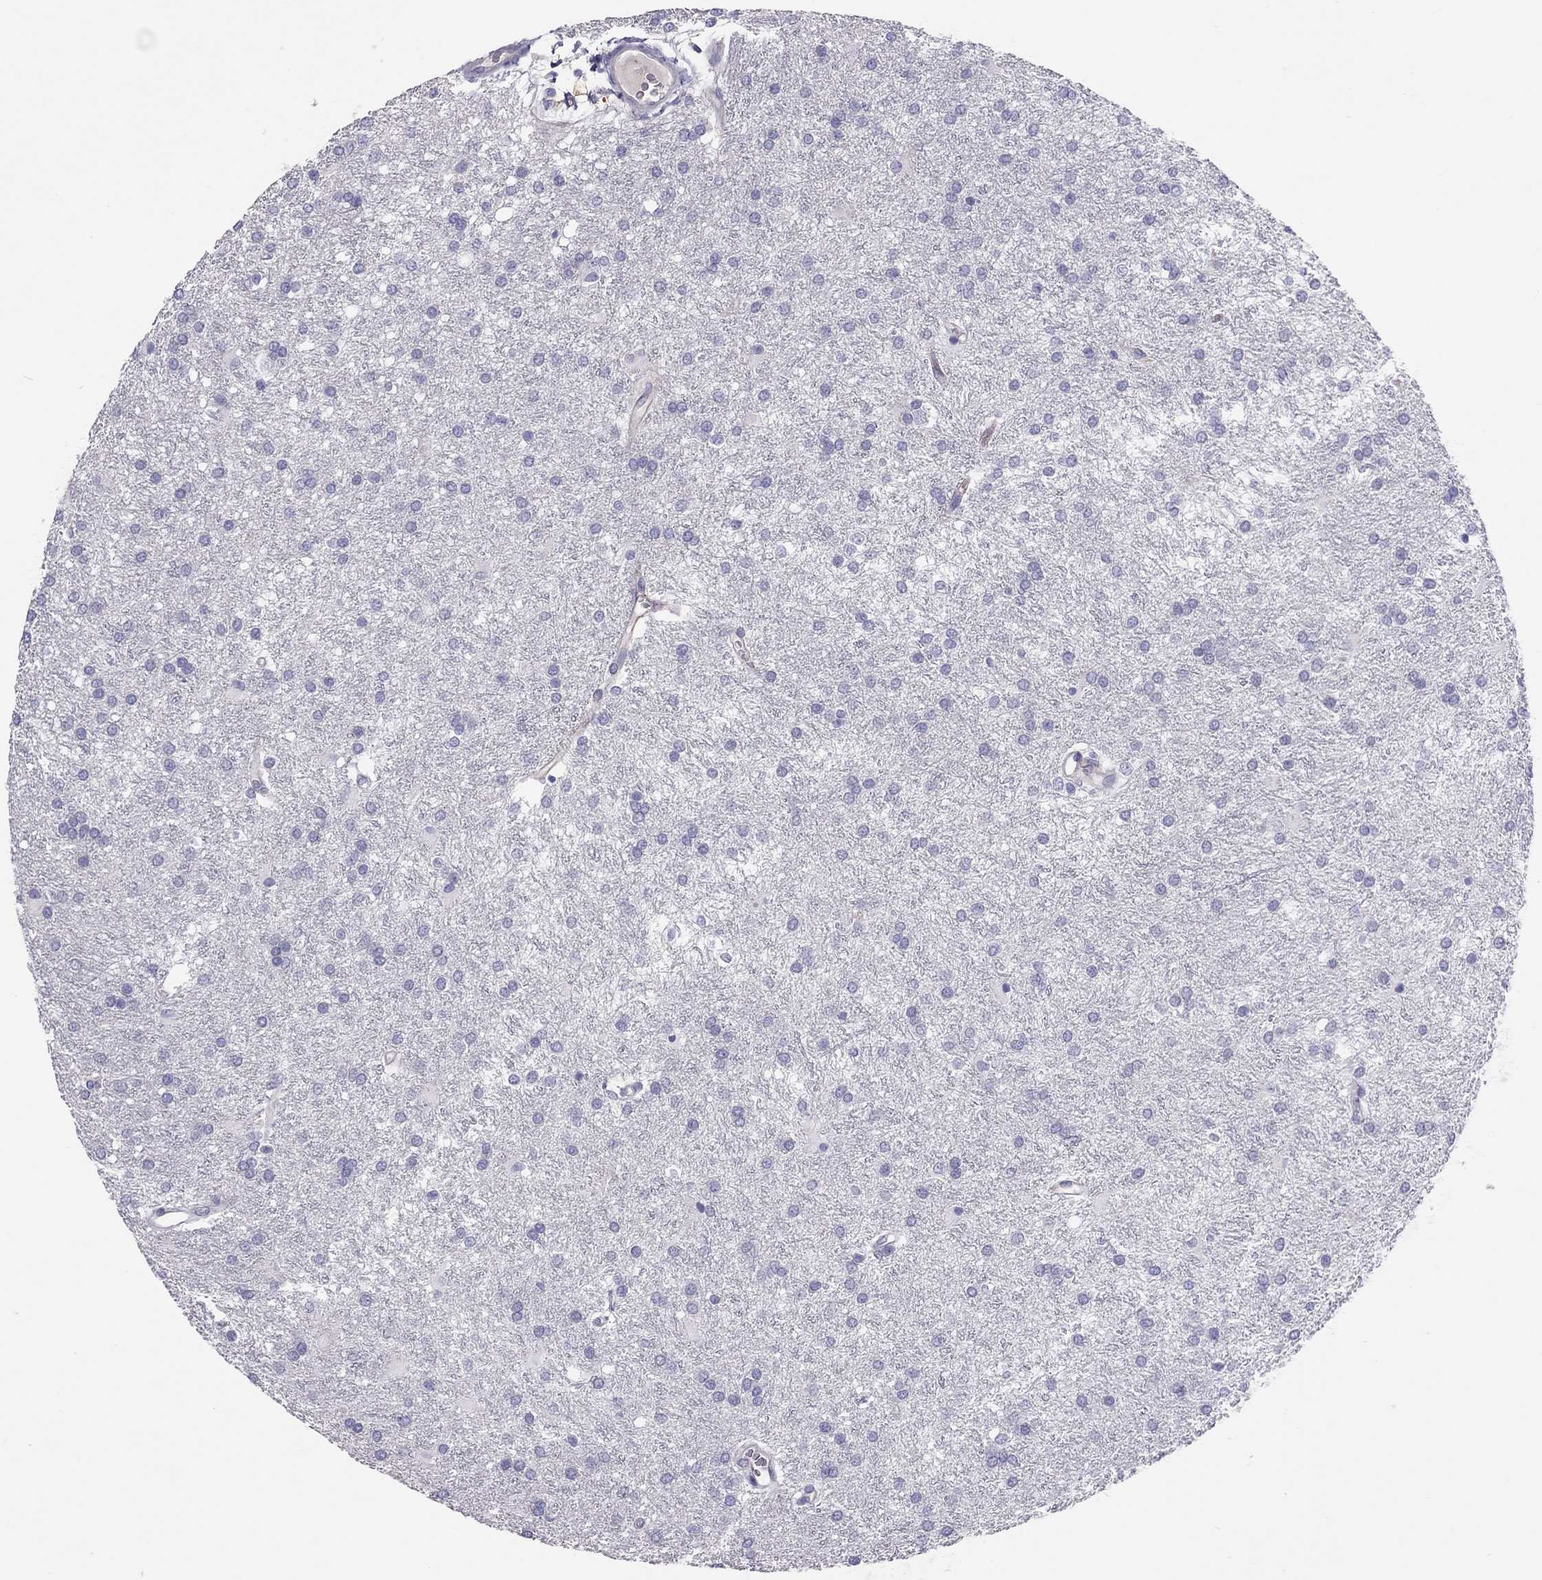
{"staining": {"intensity": "negative", "quantity": "none", "location": "none"}, "tissue": "glioma", "cell_type": "Tumor cells", "image_type": "cancer", "snomed": [{"axis": "morphology", "description": "Glioma, malignant, Low grade"}, {"axis": "topography", "description": "Brain"}], "caption": "Tumor cells show no significant protein positivity in glioma.", "gene": "FRMD1", "patient": {"sex": "female", "age": 32}}